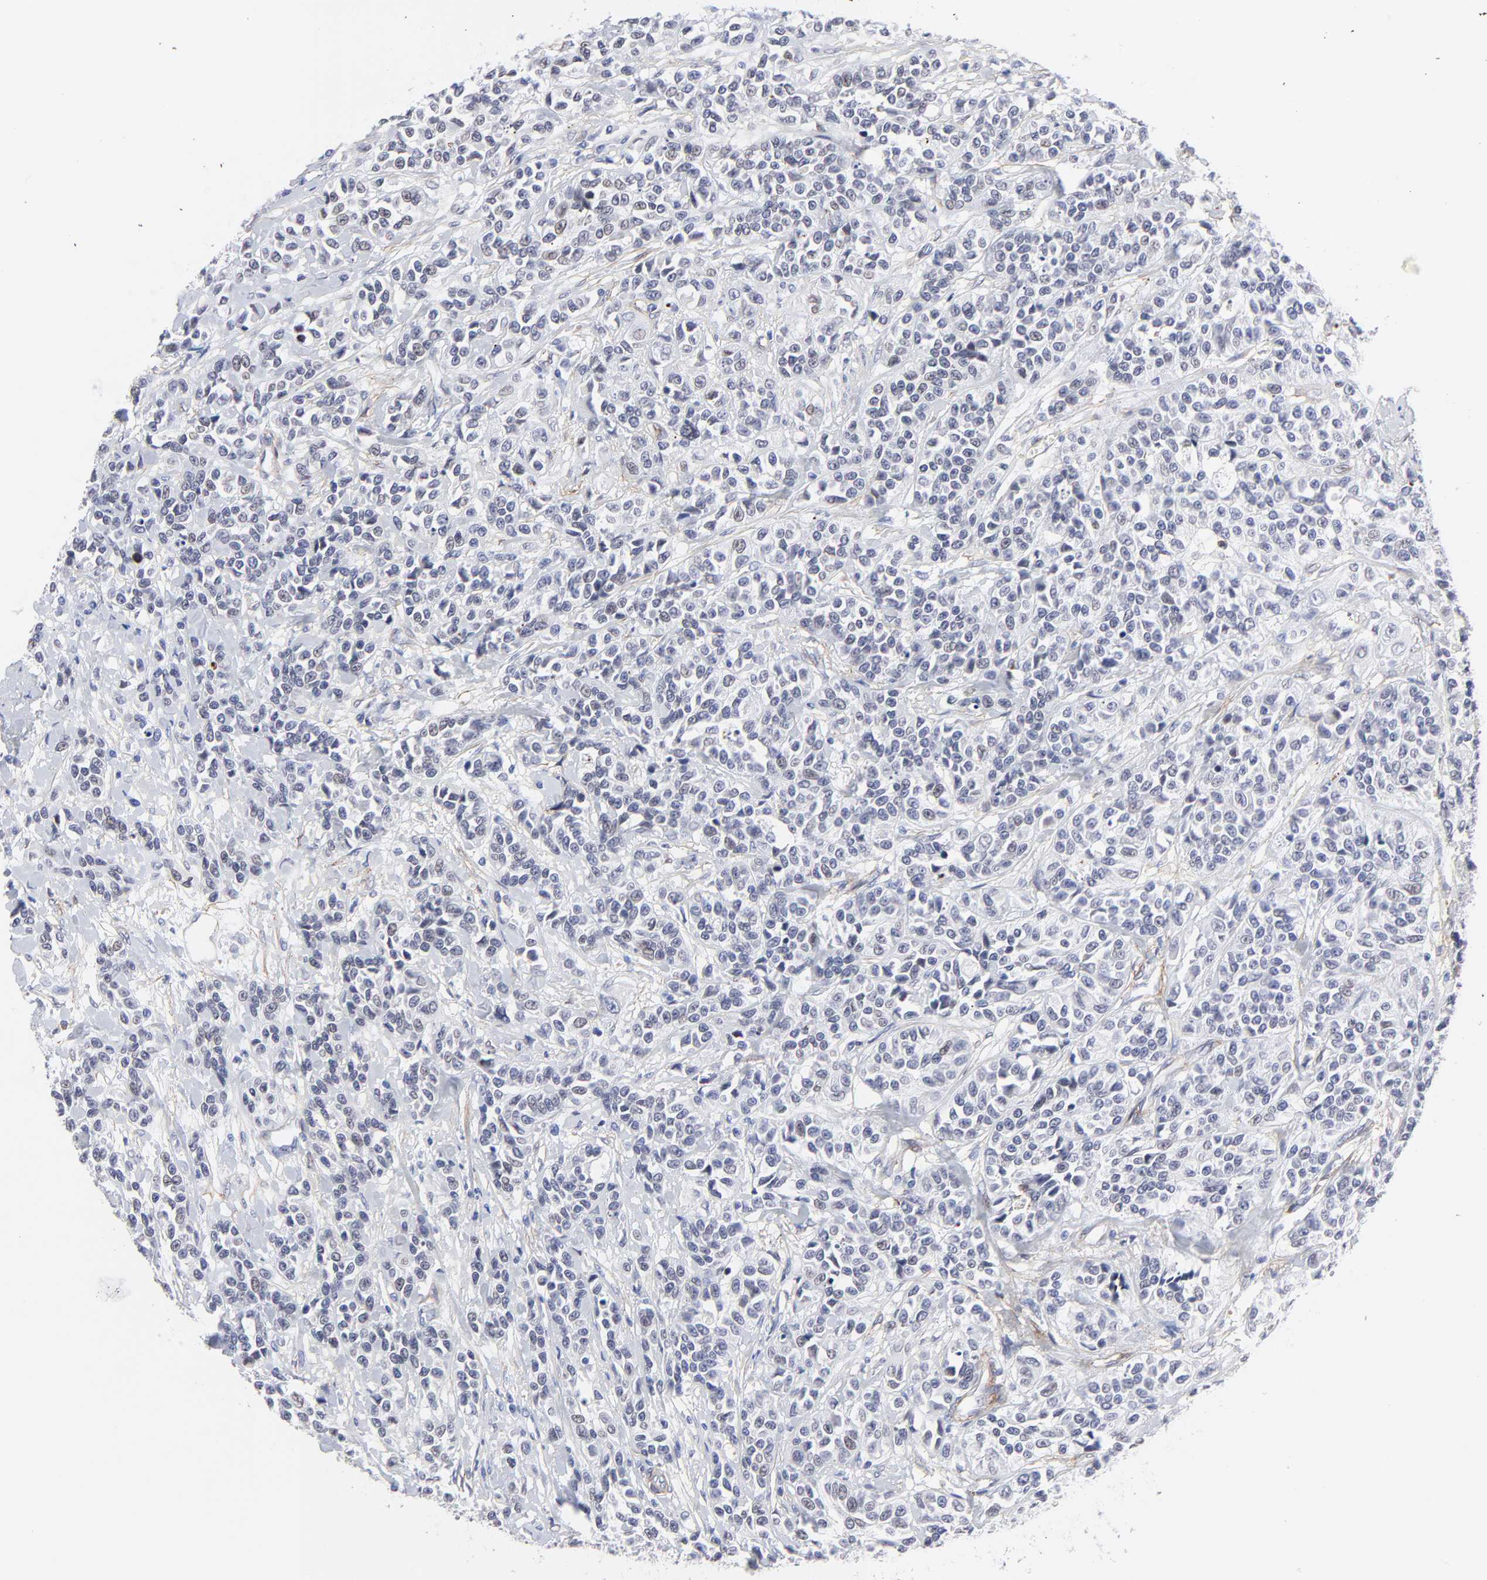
{"staining": {"intensity": "negative", "quantity": "none", "location": "none"}, "tissue": "urothelial cancer", "cell_type": "Tumor cells", "image_type": "cancer", "snomed": [{"axis": "morphology", "description": "Urothelial carcinoma, High grade"}, {"axis": "topography", "description": "Urinary bladder"}], "caption": "Urothelial carcinoma (high-grade) was stained to show a protein in brown. There is no significant expression in tumor cells. (DAB immunohistochemistry with hematoxylin counter stain).", "gene": "PDGFRB", "patient": {"sex": "female", "age": 81}}